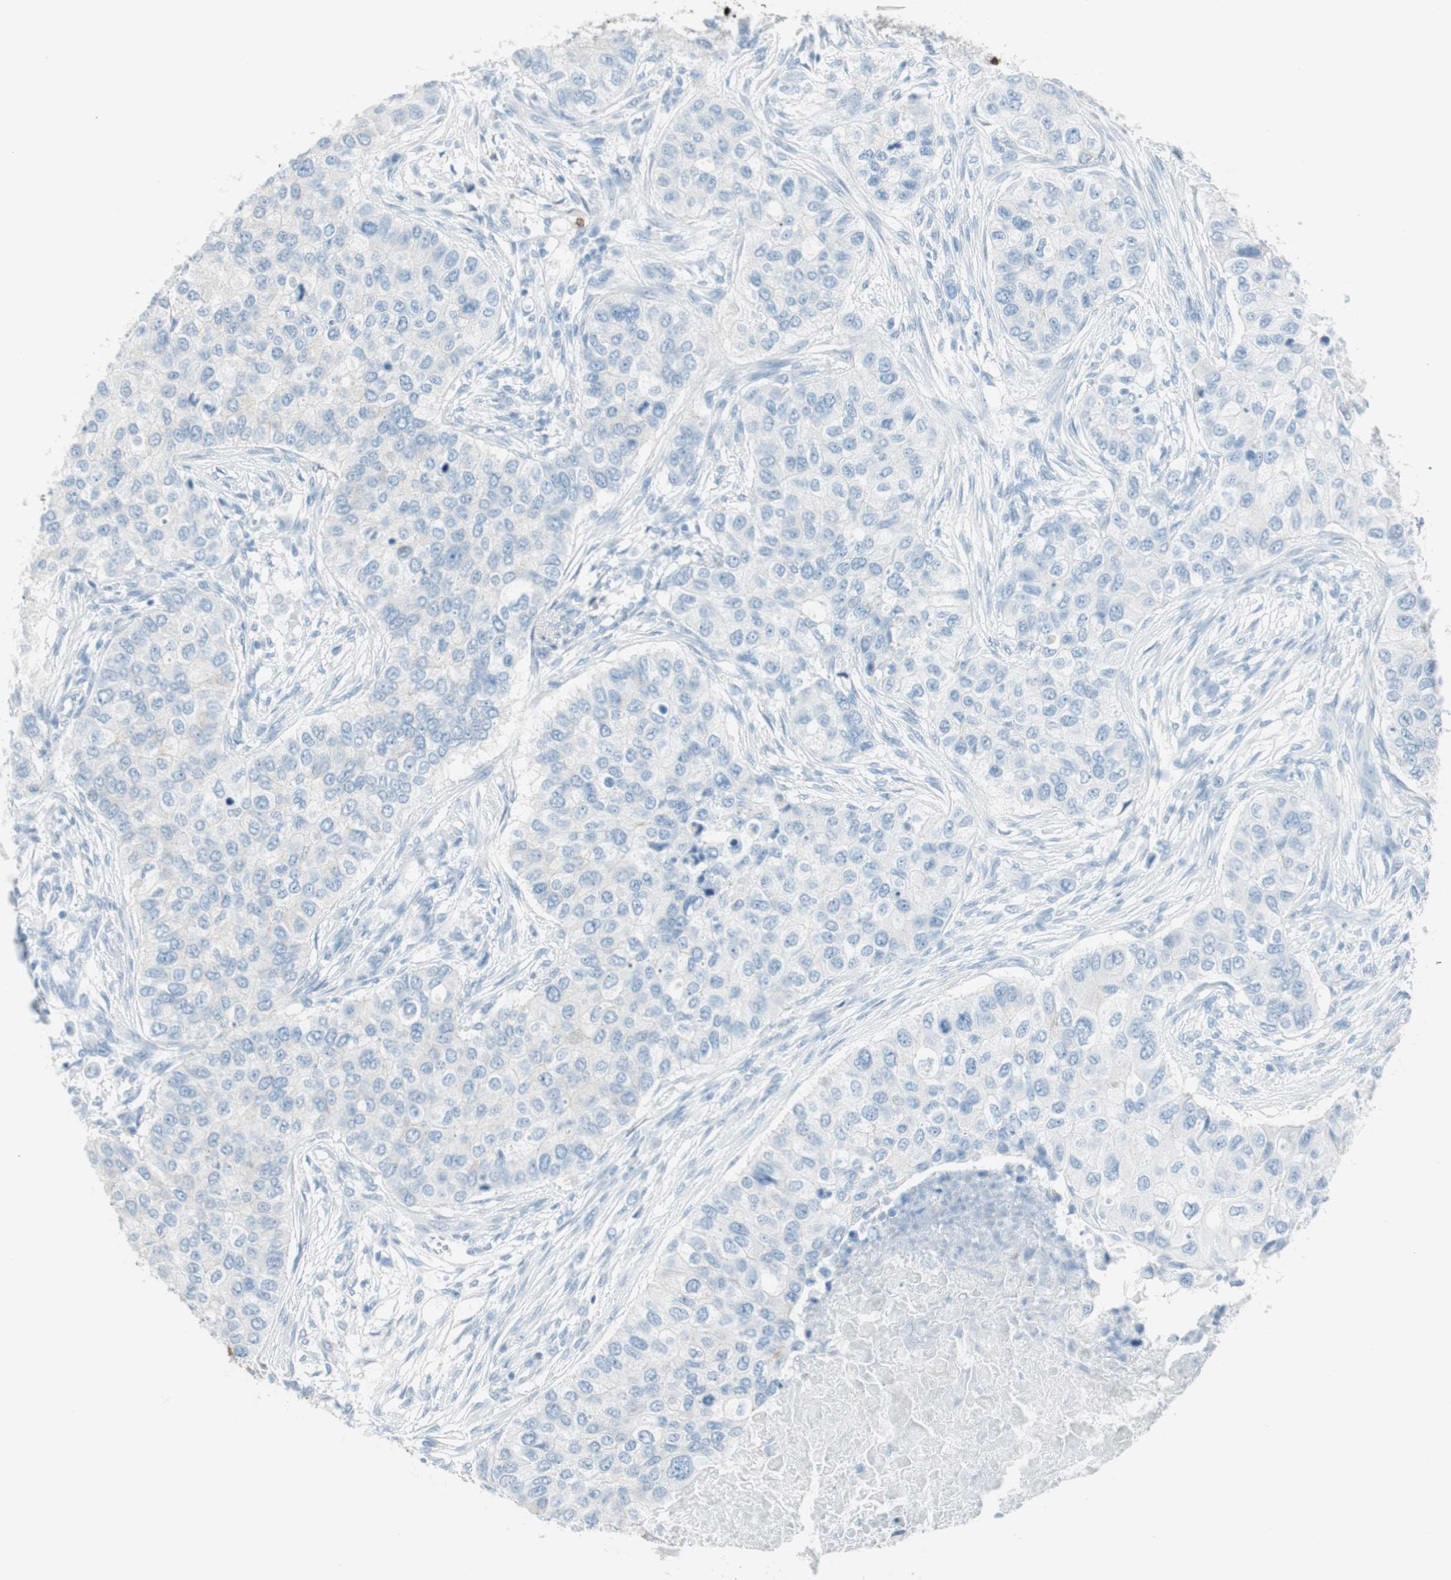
{"staining": {"intensity": "negative", "quantity": "none", "location": "none"}, "tissue": "breast cancer", "cell_type": "Tumor cells", "image_type": "cancer", "snomed": [{"axis": "morphology", "description": "Normal tissue, NOS"}, {"axis": "morphology", "description": "Duct carcinoma"}, {"axis": "topography", "description": "Breast"}], "caption": "Immunohistochemical staining of human infiltrating ductal carcinoma (breast) exhibits no significant staining in tumor cells.", "gene": "TNFRSF13C", "patient": {"sex": "female", "age": 49}}